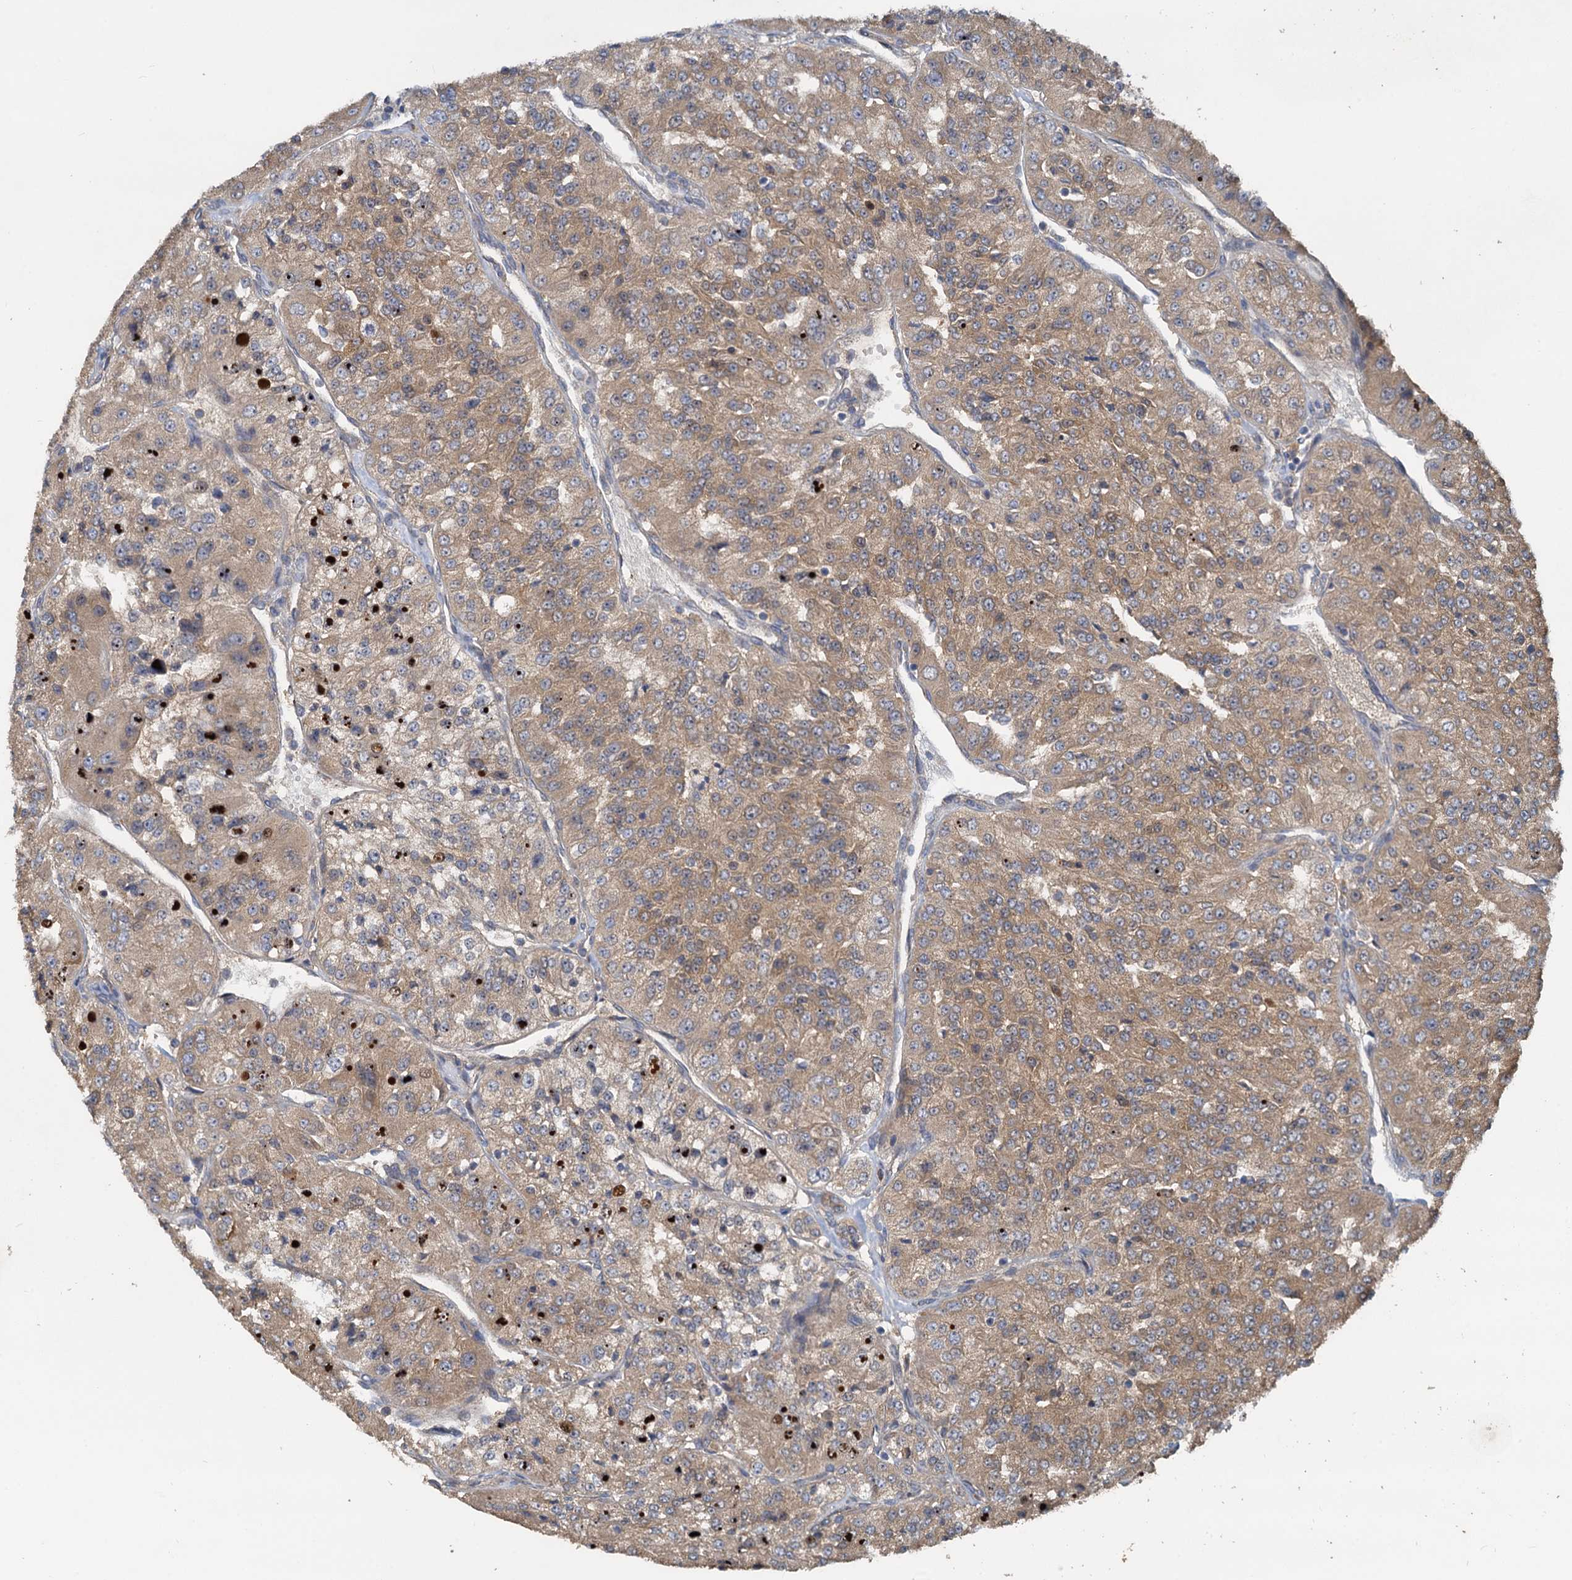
{"staining": {"intensity": "moderate", "quantity": ">75%", "location": "cytoplasmic/membranous"}, "tissue": "renal cancer", "cell_type": "Tumor cells", "image_type": "cancer", "snomed": [{"axis": "morphology", "description": "Adenocarcinoma, NOS"}, {"axis": "topography", "description": "Kidney"}], "caption": "Adenocarcinoma (renal) tissue demonstrates moderate cytoplasmic/membranous expression in approximately >75% of tumor cells, visualized by immunohistochemistry.", "gene": "HYI", "patient": {"sex": "female", "age": 63}}